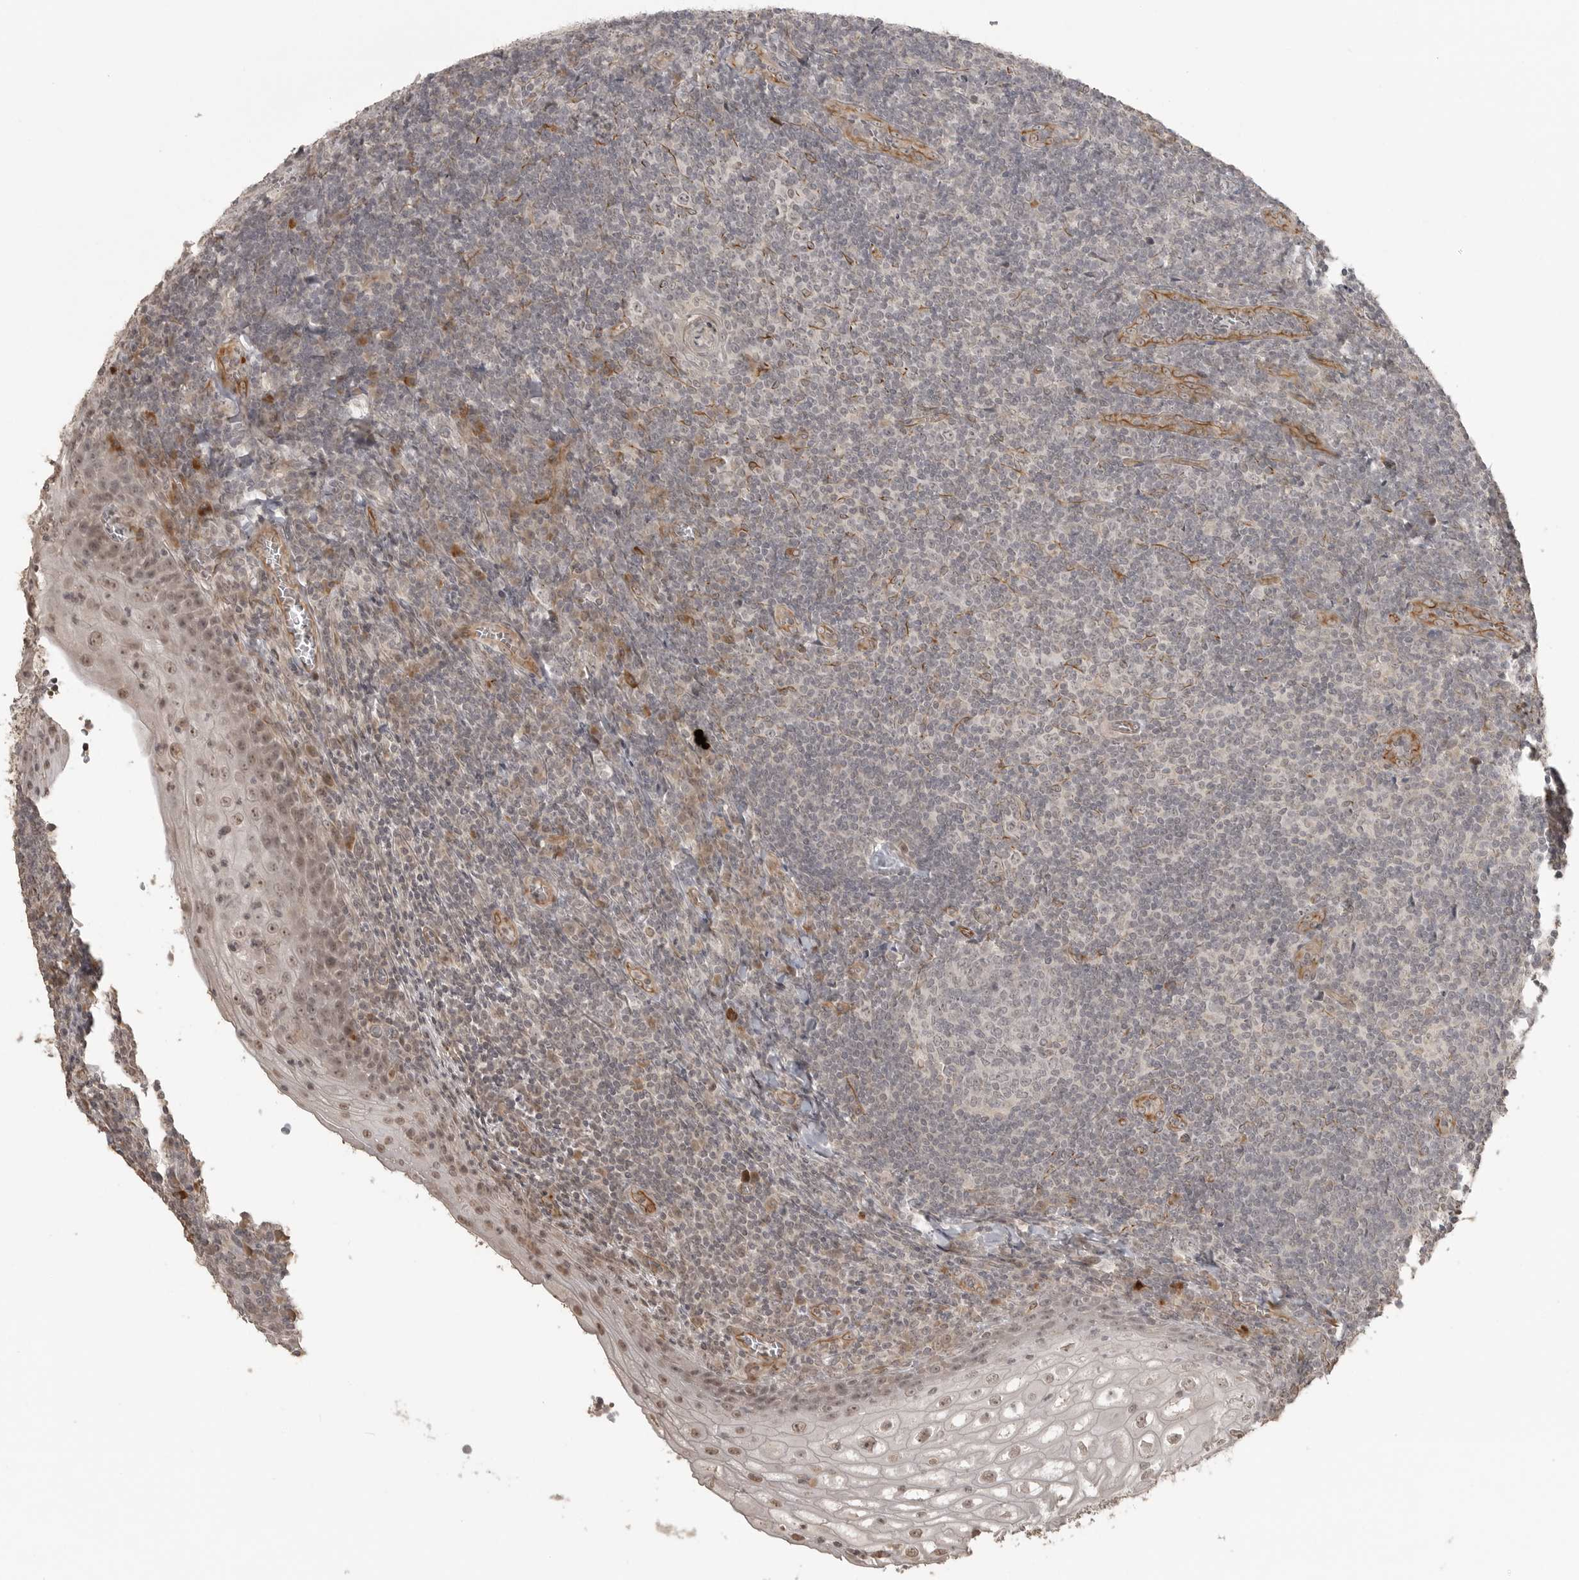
{"staining": {"intensity": "weak", "quantity": "<25%", "location": "cytoplasmic/membranous,nuclear"}, "tissue": "tonsil", "cell_type": "Germinal center cells", "image_type": "normal", "snomed": [{"axis": "morphology", "description": "Normal tissue, NOS"}, {"axis": "topography", "description": "Tonsil"}], "caption": "An IHC histopathology image of benign tonsil is shown. There is no staining in germinal center cells of tonsil. (Immunohistochemistry, brightfield microscopy, high magnification).", "gene": "SMG8", "patient": {"sex": "male", "age": 37}}